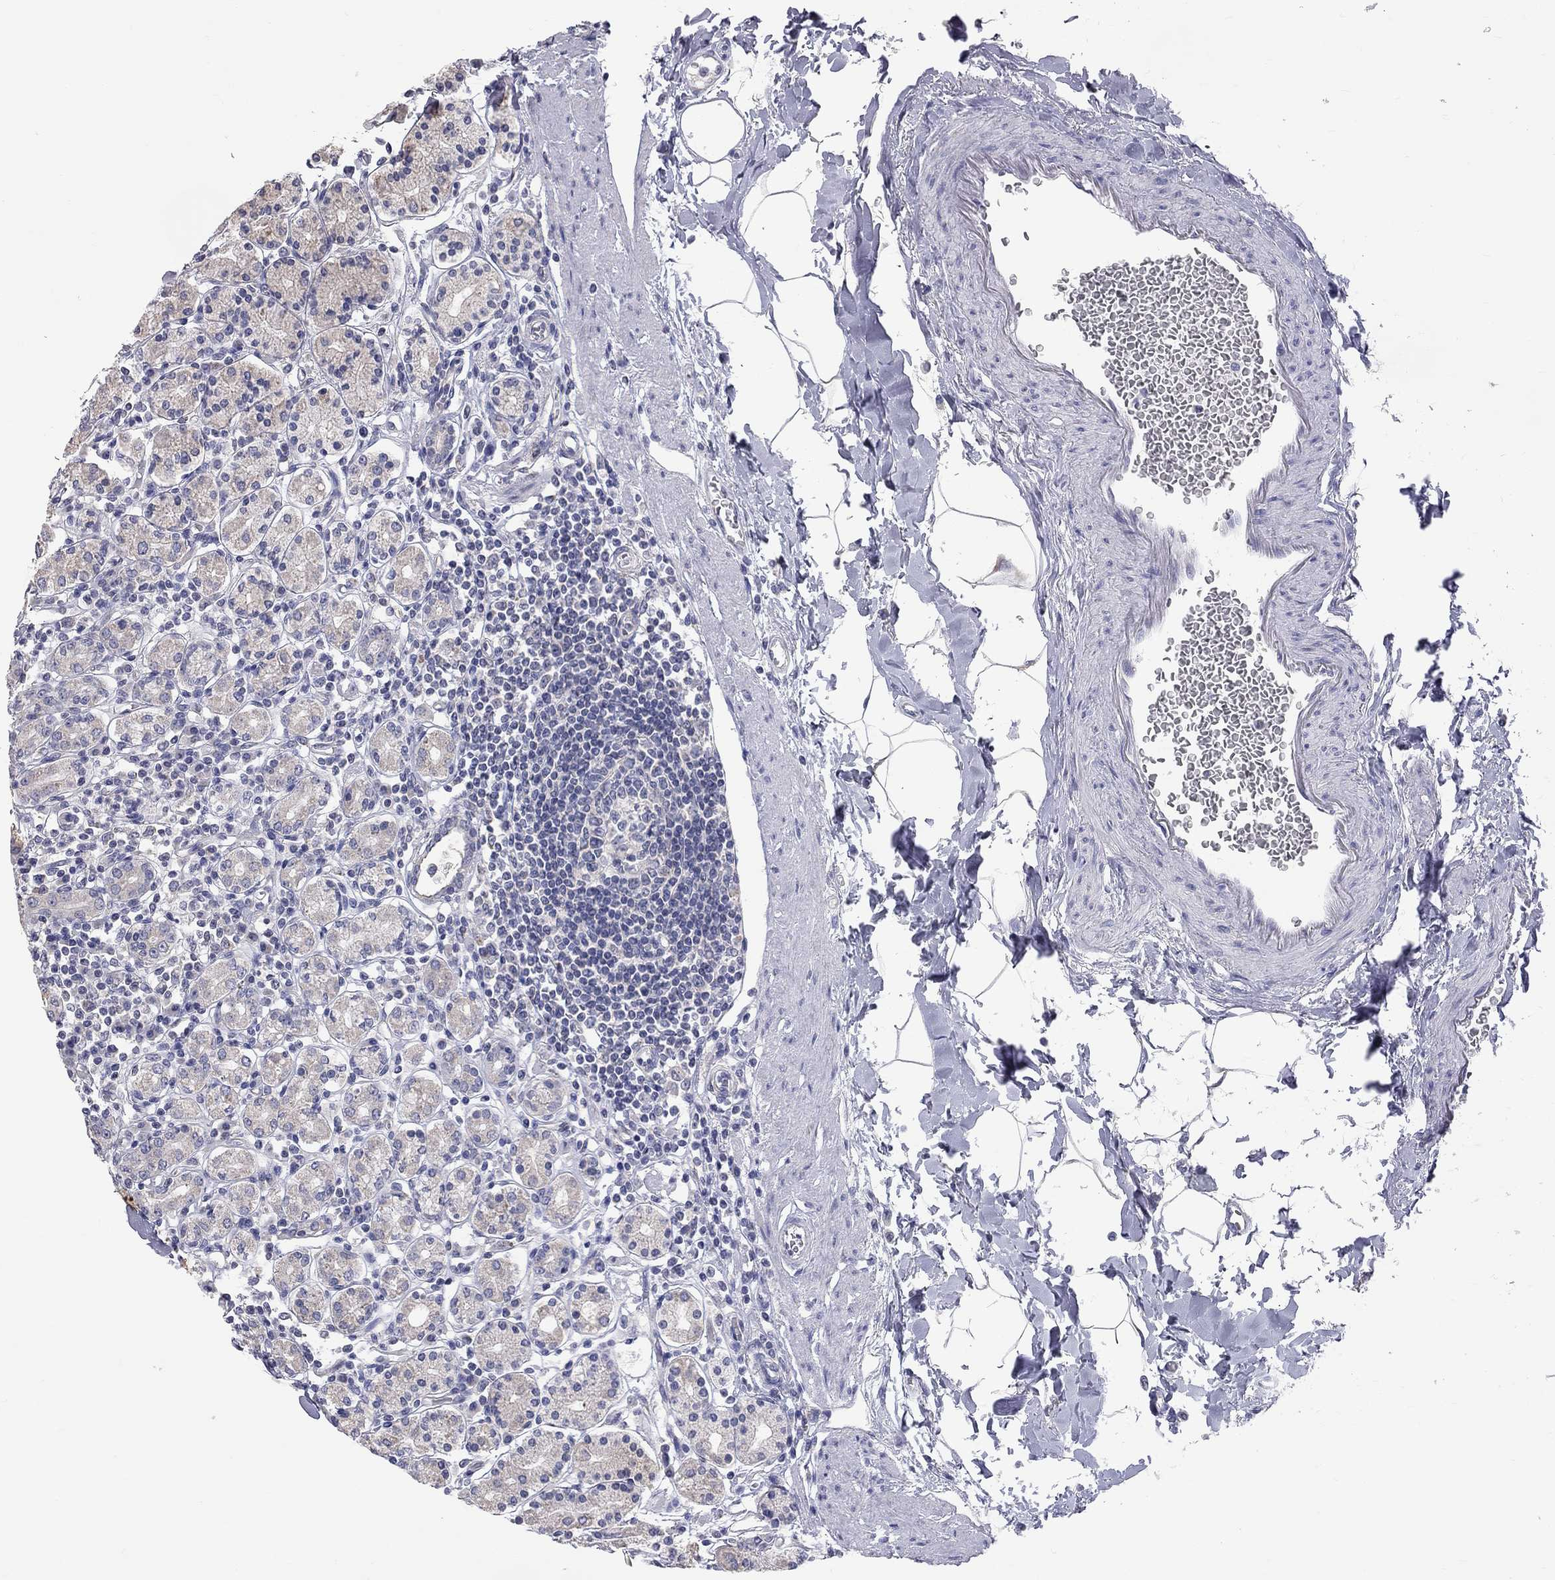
{"staining": {"intensity": "negative", "quantity": "none", "location": "none"}, "tissue": "stomach", "cell_type": "Glandular cells", "image_type": "normal", "snomed": [{"axis": "morphology", "description": "Normal tissue, NOS"}, {"axis": "topography", "description": "Stomach, upper"}, {"axis": "topography", "description": "Stomach"}], "caption": "The micrograph exhibits no staining of glandular cells in benign stomach.", "gene": "OPRK1", "patient": {"sex": "male", "age": 62}}